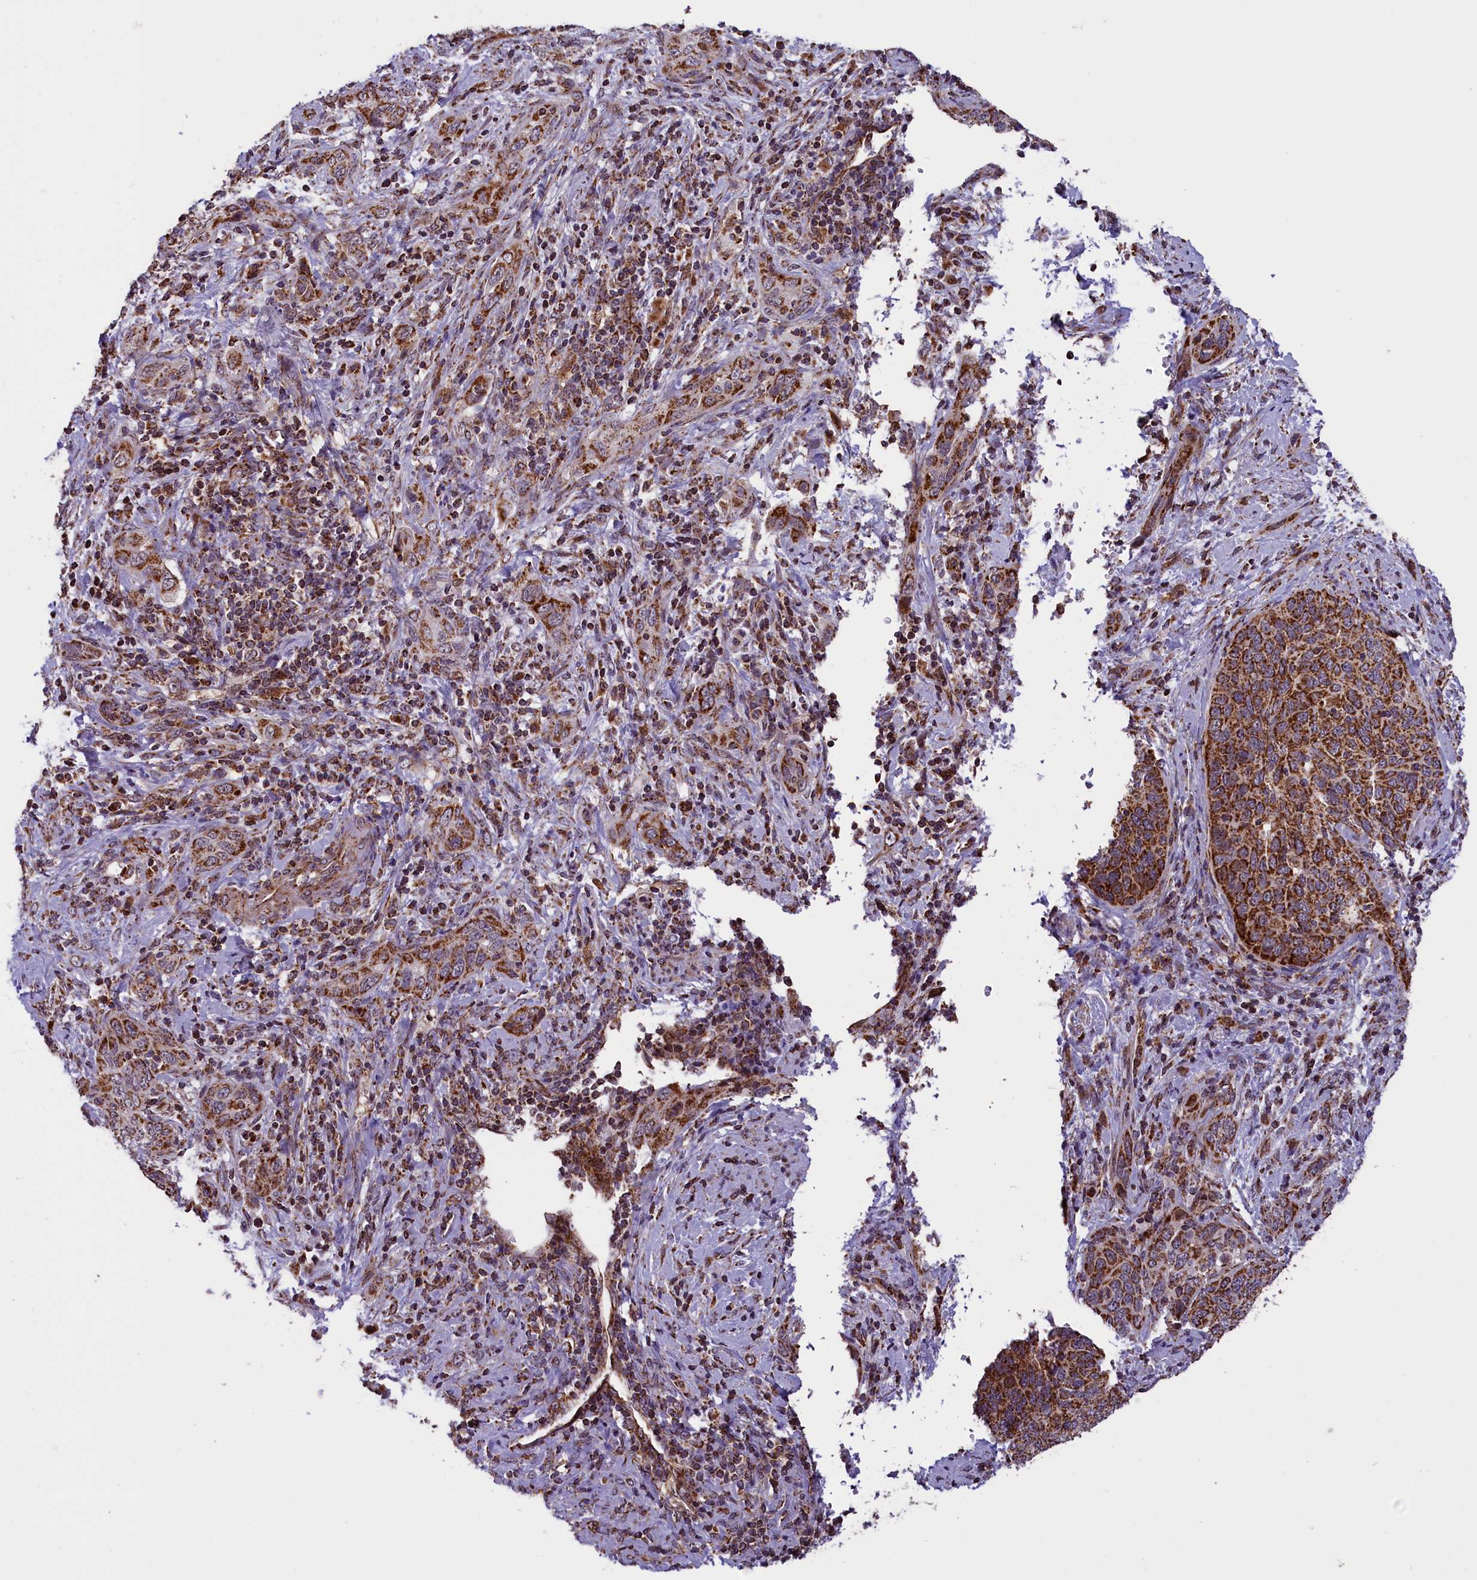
{"staining": {"intensity": "strong", "quantity": ">75%", "location": "cytoplasmic/membranous"}, "tissue": "cervical cancer", "cell_type": "Tumor cells", "image_type": "cancer", "snomed": [{"axis": "morphology", "description": "Squamous cell carcinoma, NOS"}, {"axis": "topography", "description": "Cervix"}], "caption": "A high-resolution histopathology image shows IHC staining of squamous cell carcinoma (cervical), which demonstrates strong cytoplasmic/membranous positivity in approximately >75% of tumor cells.", "gene": "GLRX5", "patient": {"sex": "female", "age": 60}}